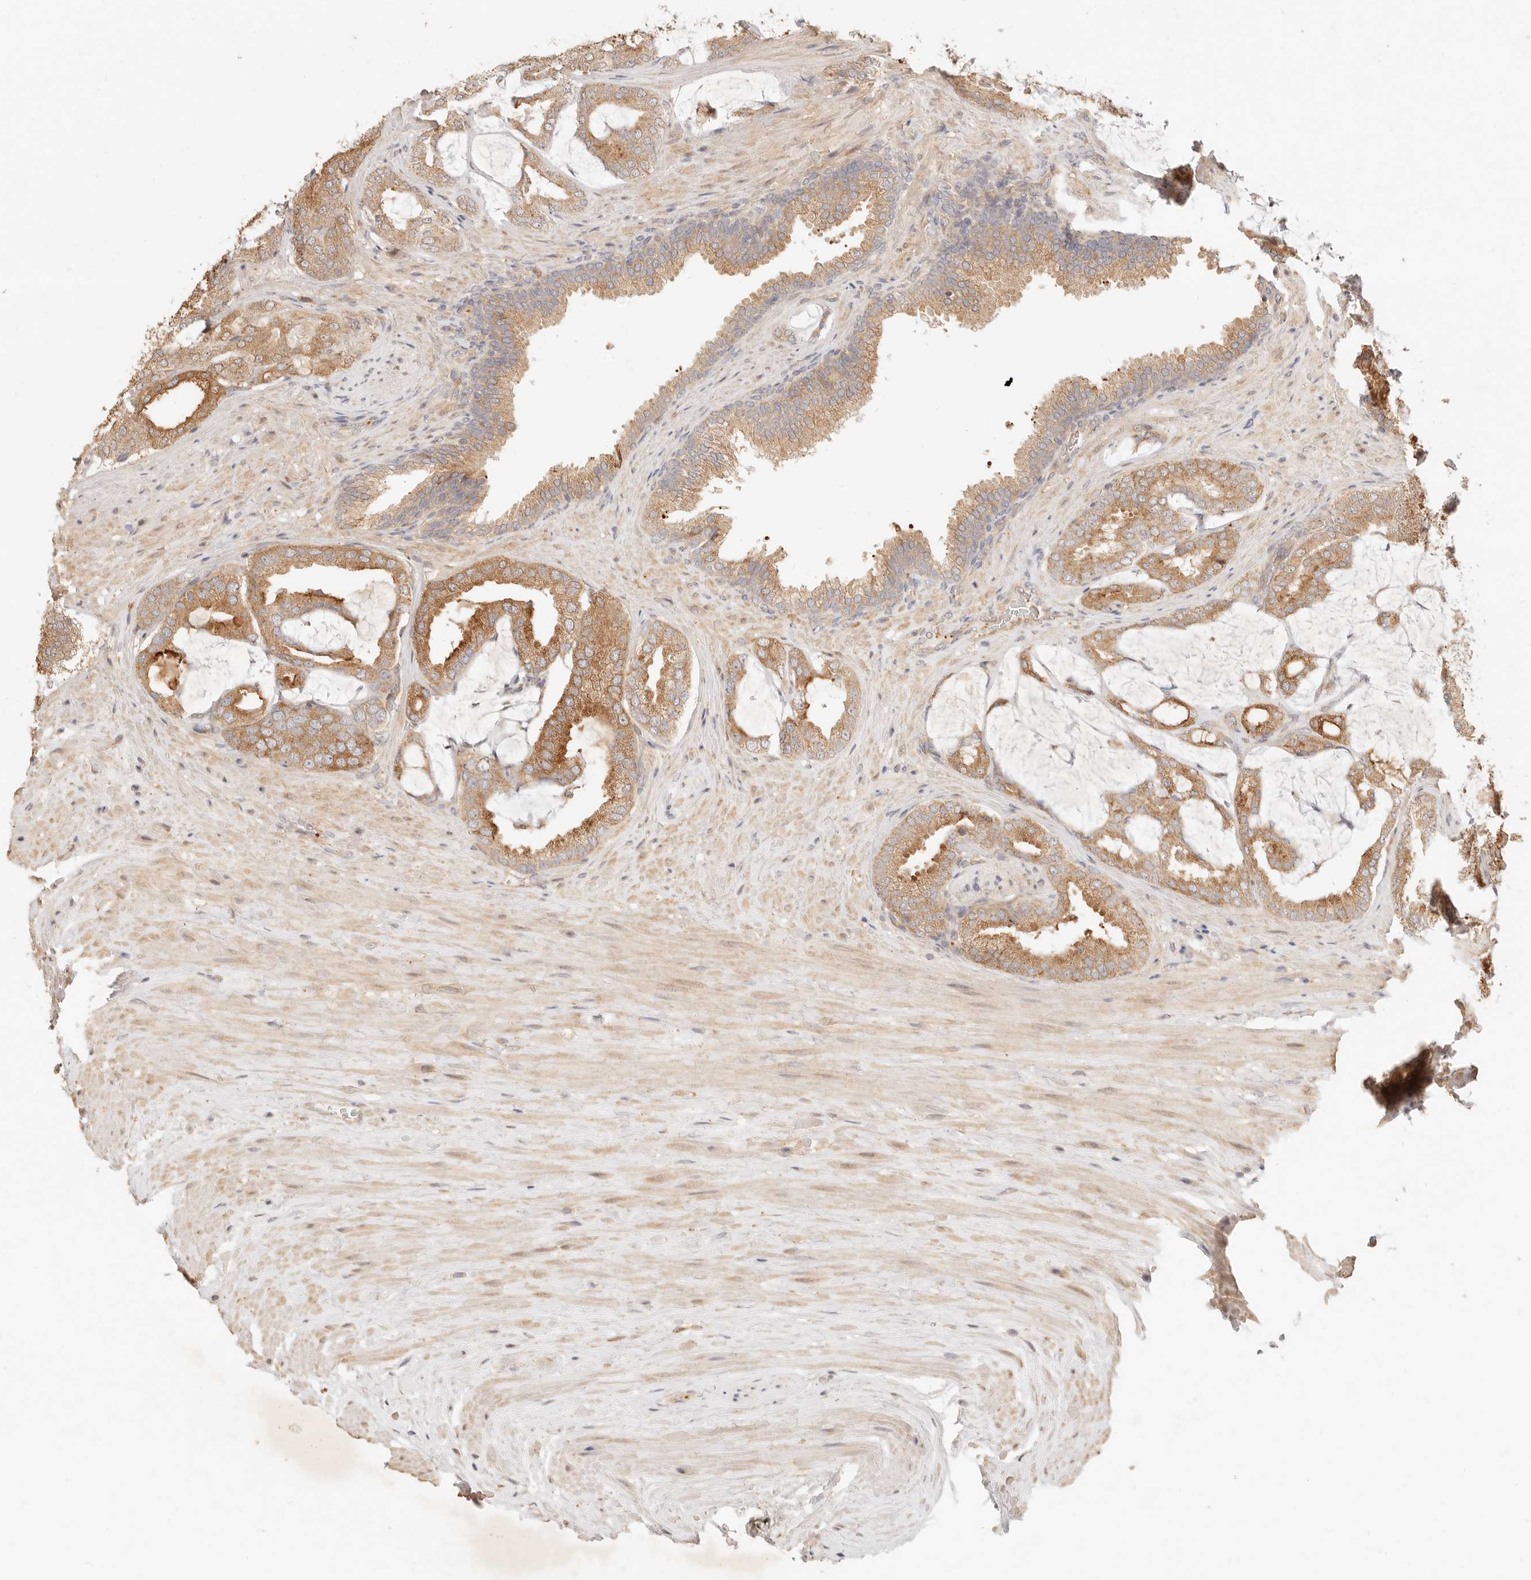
{"staining": {"intensity": "moderate", "quantity": ">75%", "location": "cytoplasmic/membranous"}, "tissue": "prostate cancer", "cell_type": "Tumor cells", "image_type": "cancer", "snomed": [{"axis": "morphology", "description": "Adenocarcinoma, Low grade"}, {"axis": "topography", "description": "Prostate"}], "caption": "The histopathology image reveals a brown stain indicating the presence of a protein in the cytoplasmic/membranous of tumor cells in prostate low-grade adenocarcinoma.", "gene": "UBXN10", "patient": {"sex": "male", "age": 71}}